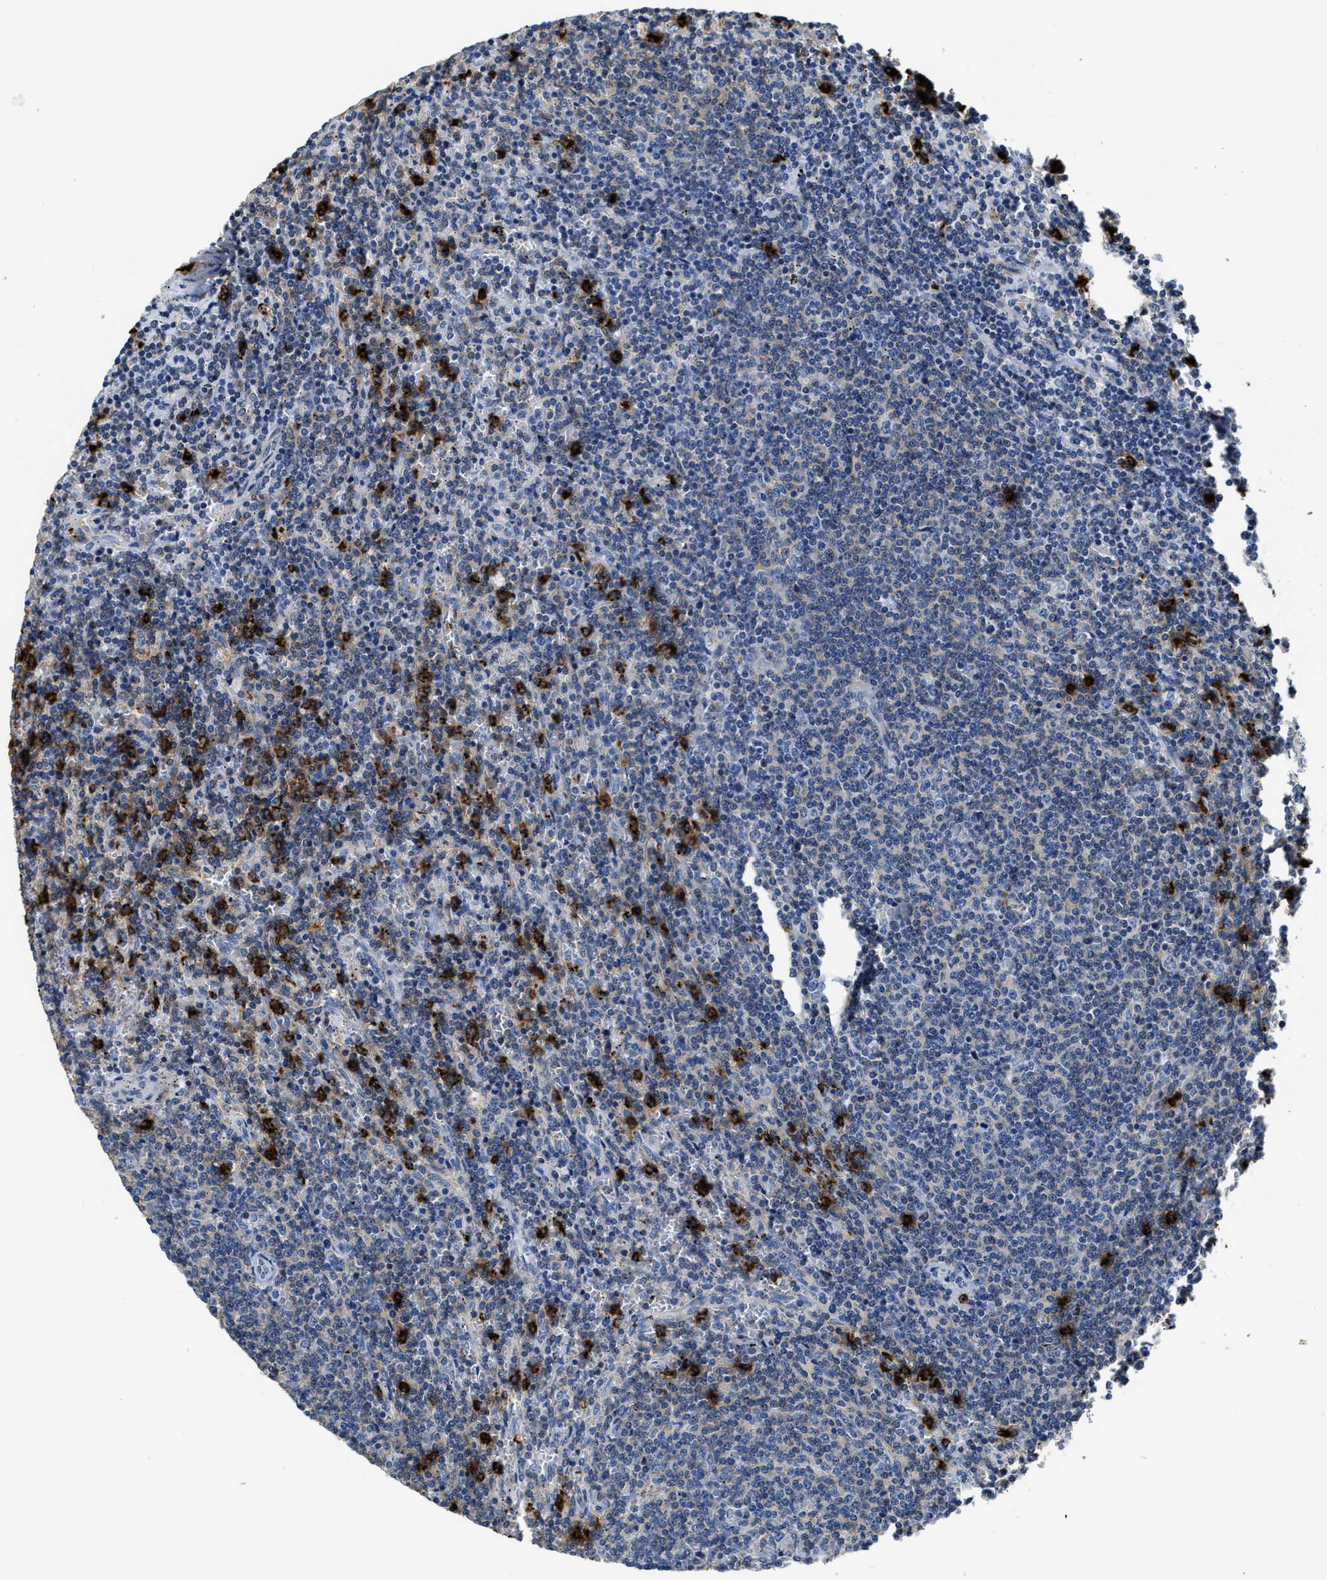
{"staining": {"intensity": "negative", "quantity": "none", "location": "none"}, "tissue": "lymphoma", "cell_type": "Tumor cells", "image_type": "cancer", "snomed": [{"axis": "morphology", "description": "Malignant lymphoma, non-Hodgkin's type, Low grade"}, {"axis": "topography", "description": "Spleen"}], "caption": "The photomicrograph shows no significant staining in tumor cells of malignant lymphoma, non-Hodgkin's type (low-grade).", "gene": "TRAF6", "patient": {"sex": "female", "age": 50}}